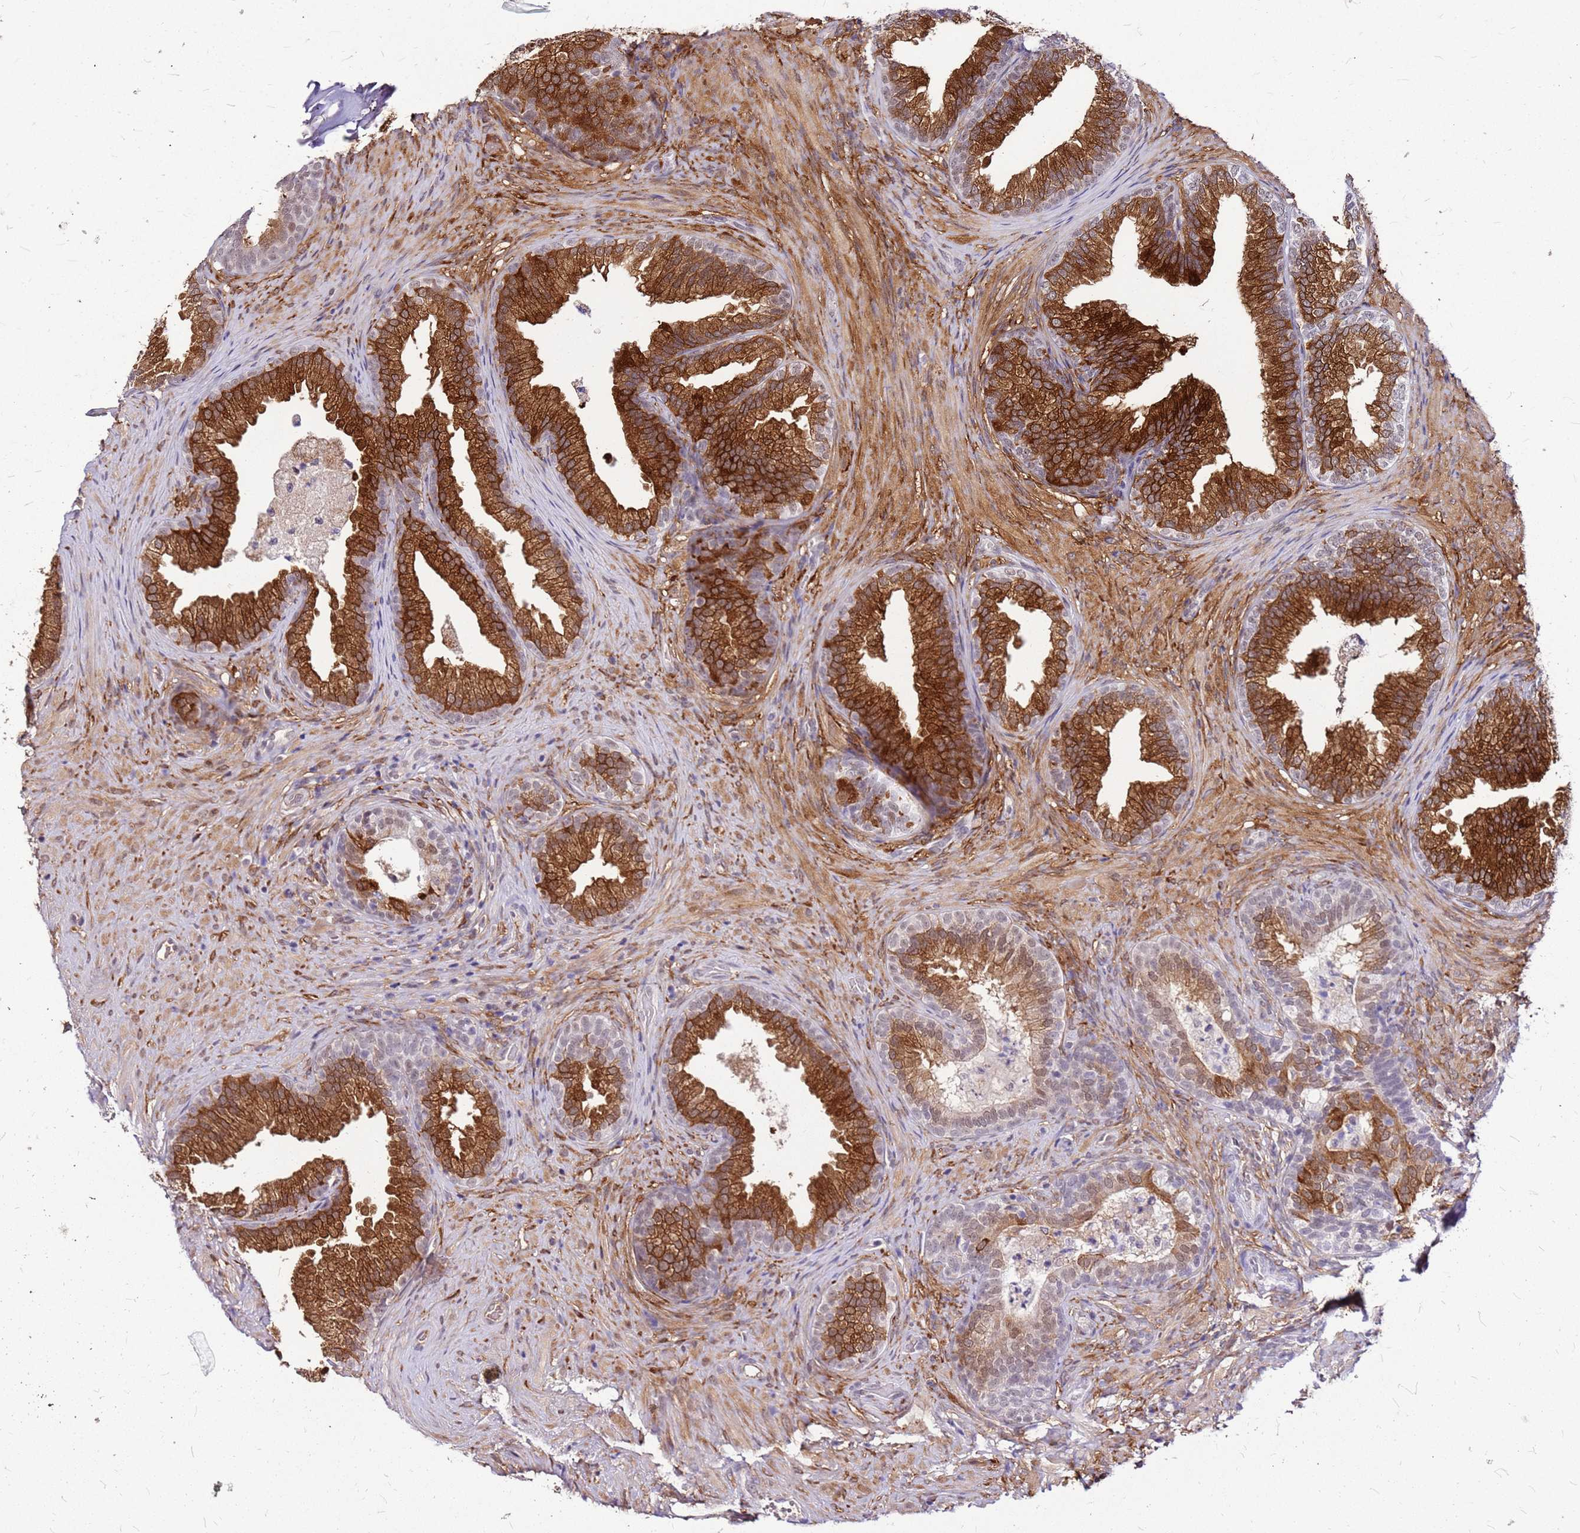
{"staining": {"intensity": "strong", "quantity": ">75%", "location": "cytoplasmic/membranous"}, "tissue": "prostate", "cell_type": "Glandular cells", "image_type": "normal", "snomed": [{"axis": "morphology", "description": "Normal tissue, NOS"}, {"axis": "topography", "description": "Prostate"}], "caption": "Glandular cells reveal strong cytoplasmic/membranous expression in about >75% of cells in normal prostate. Nuclei are stained in blue.", "gene": "ALDH1A3", "patient": {"sex": "male", "age": 76}}